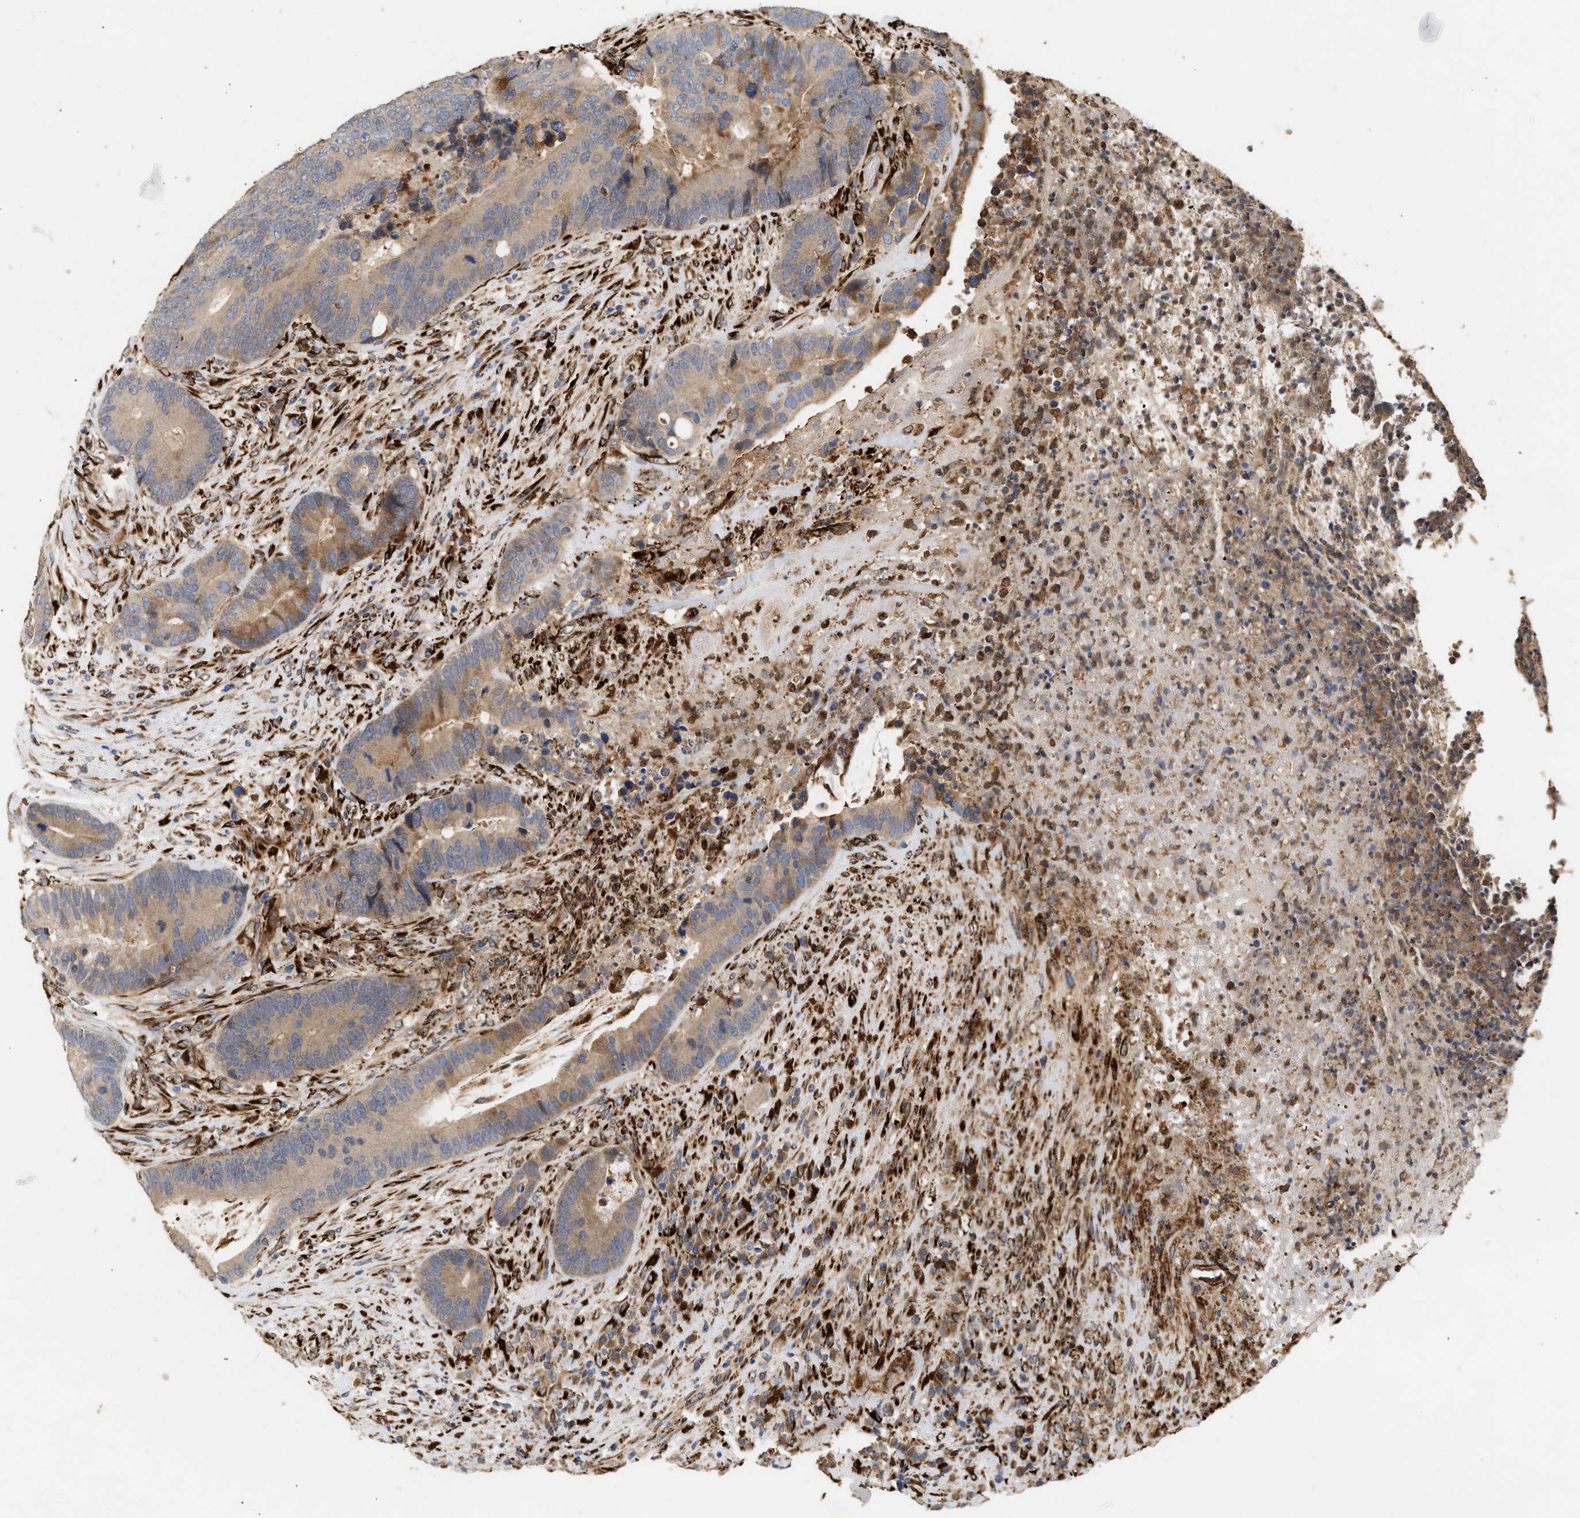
{"staining": {"intensity": "moderate", "quantity": ">75%", "location": "cytoplasmic/membranous"}, "tissue": "colorectal cancer", "cell_type": "Tumor cells", "image_type": "cancer", "snomed": [{"axis": "morphology", "description": "Adenocarcinoma, NOS"}, {"axis": "topography", "description": "Rectum"}], "caption": "Immunohistochemical staining of adenocarcinoma (colorectal) shows moderate cytoplasmic/membranous protein expression in about >75% of tumor cells.", "gene": "PLCD1", "patient": {"sex": "female", "age": 89}}